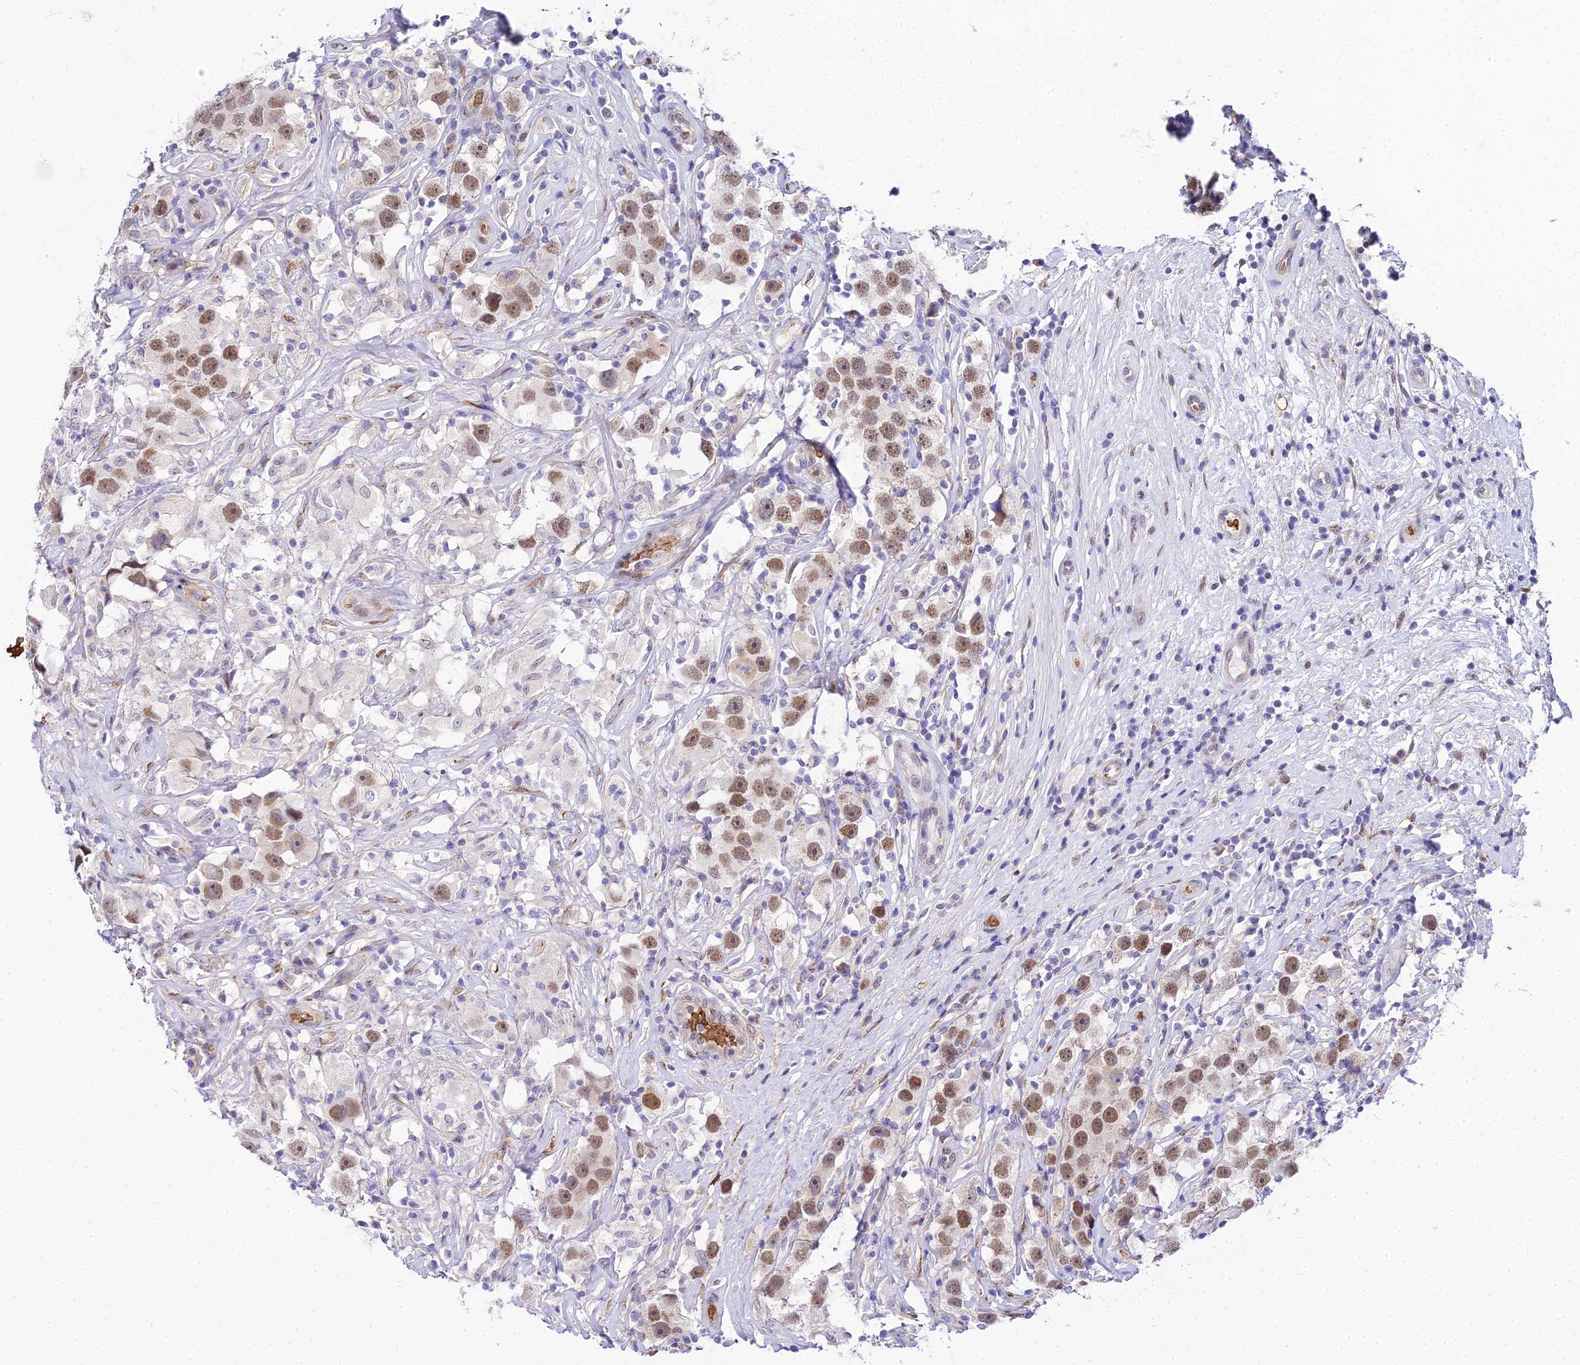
{"staining": {"intensity": "moderate", "quantity": ">75%", "location": "nuclear"}, "tissue": "testis cancer", "cell_type": "Tumor cells", "image_type": "cancer", "snomed": [{"axis": "morphology", "description": "Seminoma, NOS"}, {"axis": "topography", "description": "Testis"}], "caption": "IHC (DAB) staining of human testis seminoma reveals moderate nuclear protein positivity in about >75% of tumor cells.", "gene": "BCL9", "patient": {"sex": "male", "age": 49}}